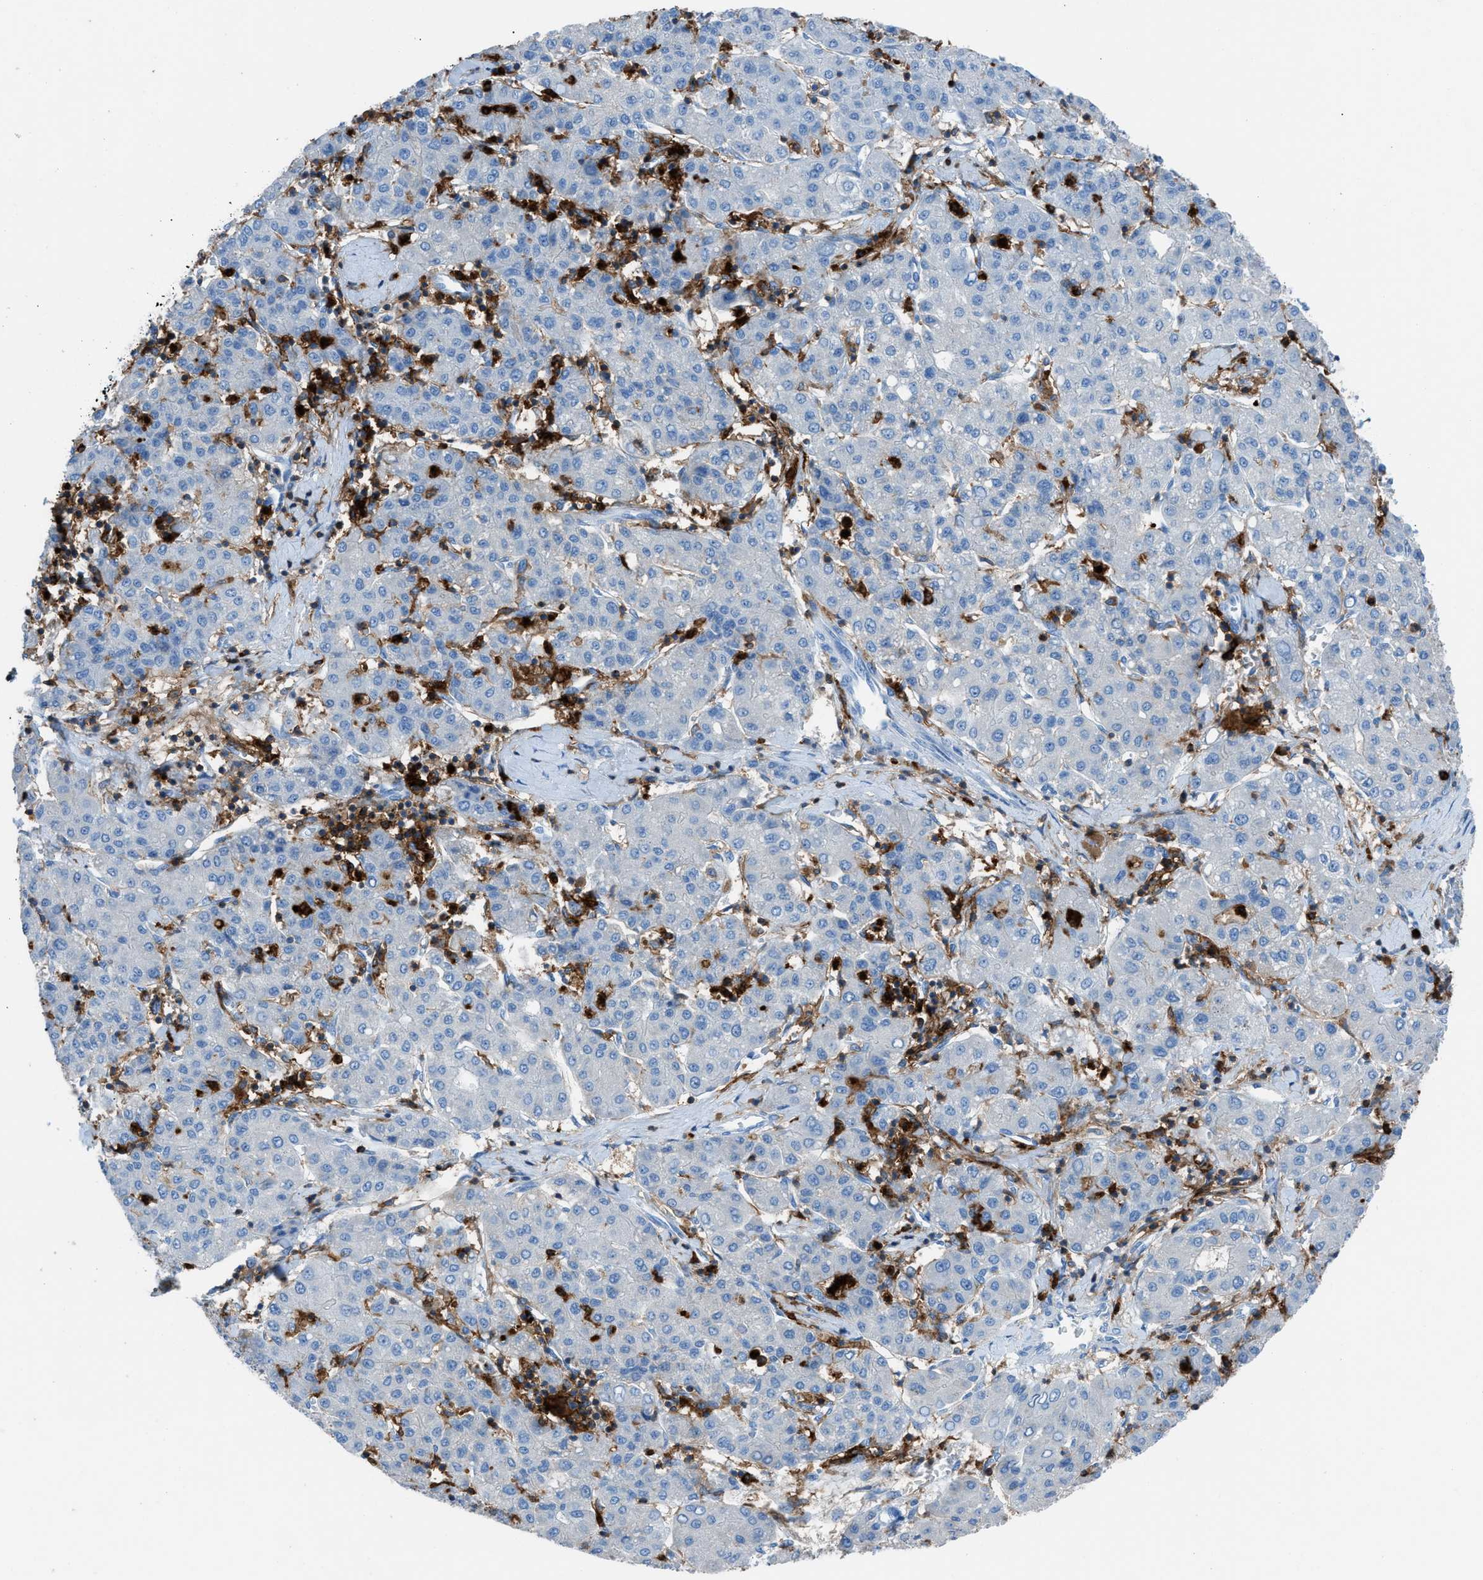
{"staining": {"intensity": "negative", "quantity": "none", "location": "none"}, "tissue": "liver cancer", "cell_type": "Tumor cells", "image_type": "cancer", "snomed": [{"axis": "morphology", "description": "Carcinoma, Hepatocellular, NOS"}, {"axis": "topography", "description": "Liver"}], "caption": "Tumor cells show no significant protein expression in hepatocellular carcinoma (liver).", "gene": "ITGB2", "patient": {"sex": "male", "age": 65}}